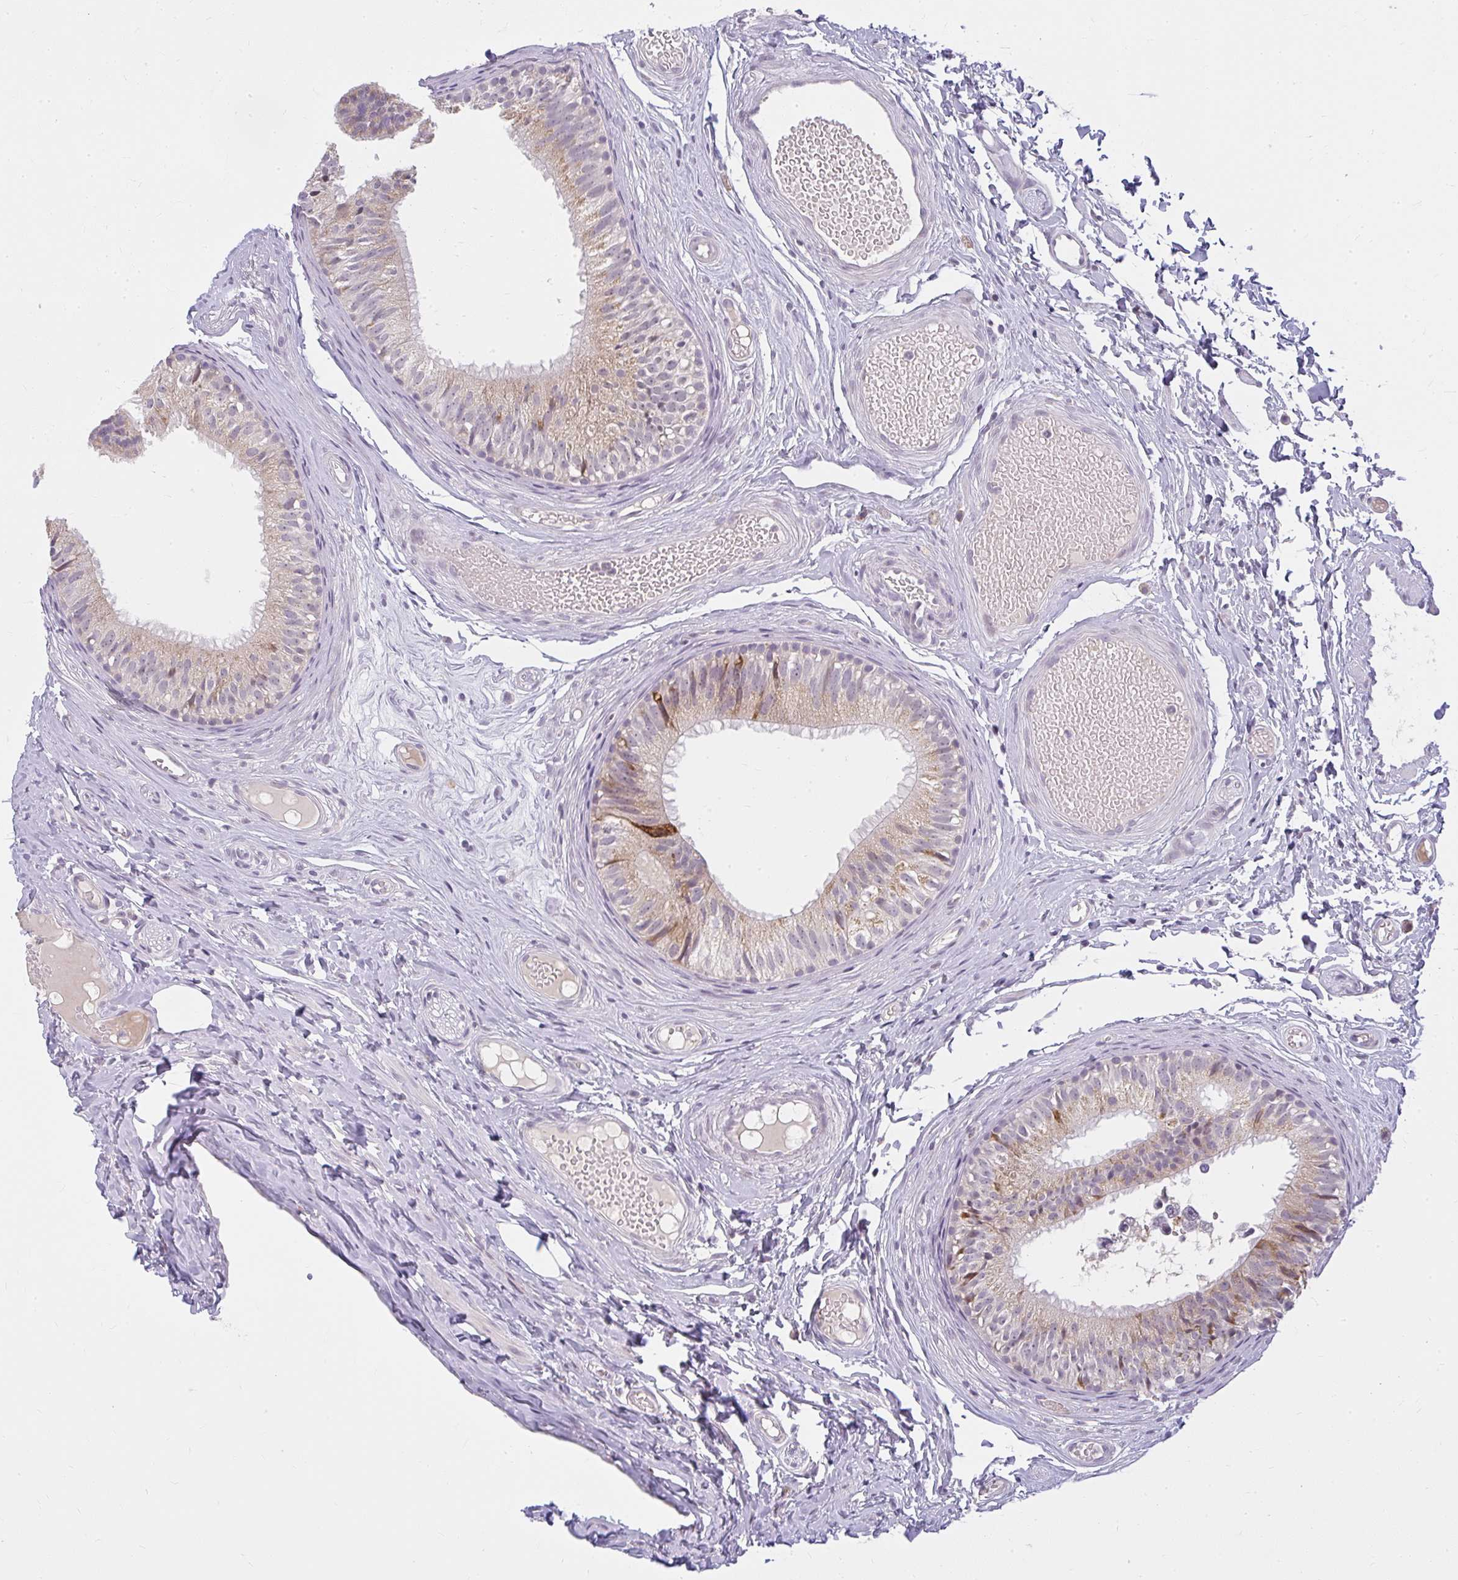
{"staining": {"intensity": "moderate", "quantity": "<25%", "location": "cytoplasmic/membranous"}, "tissue": "epididymis", "cell_type": "Glandular cells", "image_type": "normal", "snomed": [{"axis": "morphology", "description": "Normal tissue, NOS"}, {"axis": "morphology", "description": "Seminoma, NOS"}, {"axis": "topography", "description": "Testis"}, {"axis": "topography", "description": "Epididymis"}], "caption": "Human epididymis stained with a brown dye reveals moderate cytoplasmic/membranous positive expression in about <25% of glandular cells.", "gene": "ZFYVE26", "patient": {"sex": "male", "age": 34}}